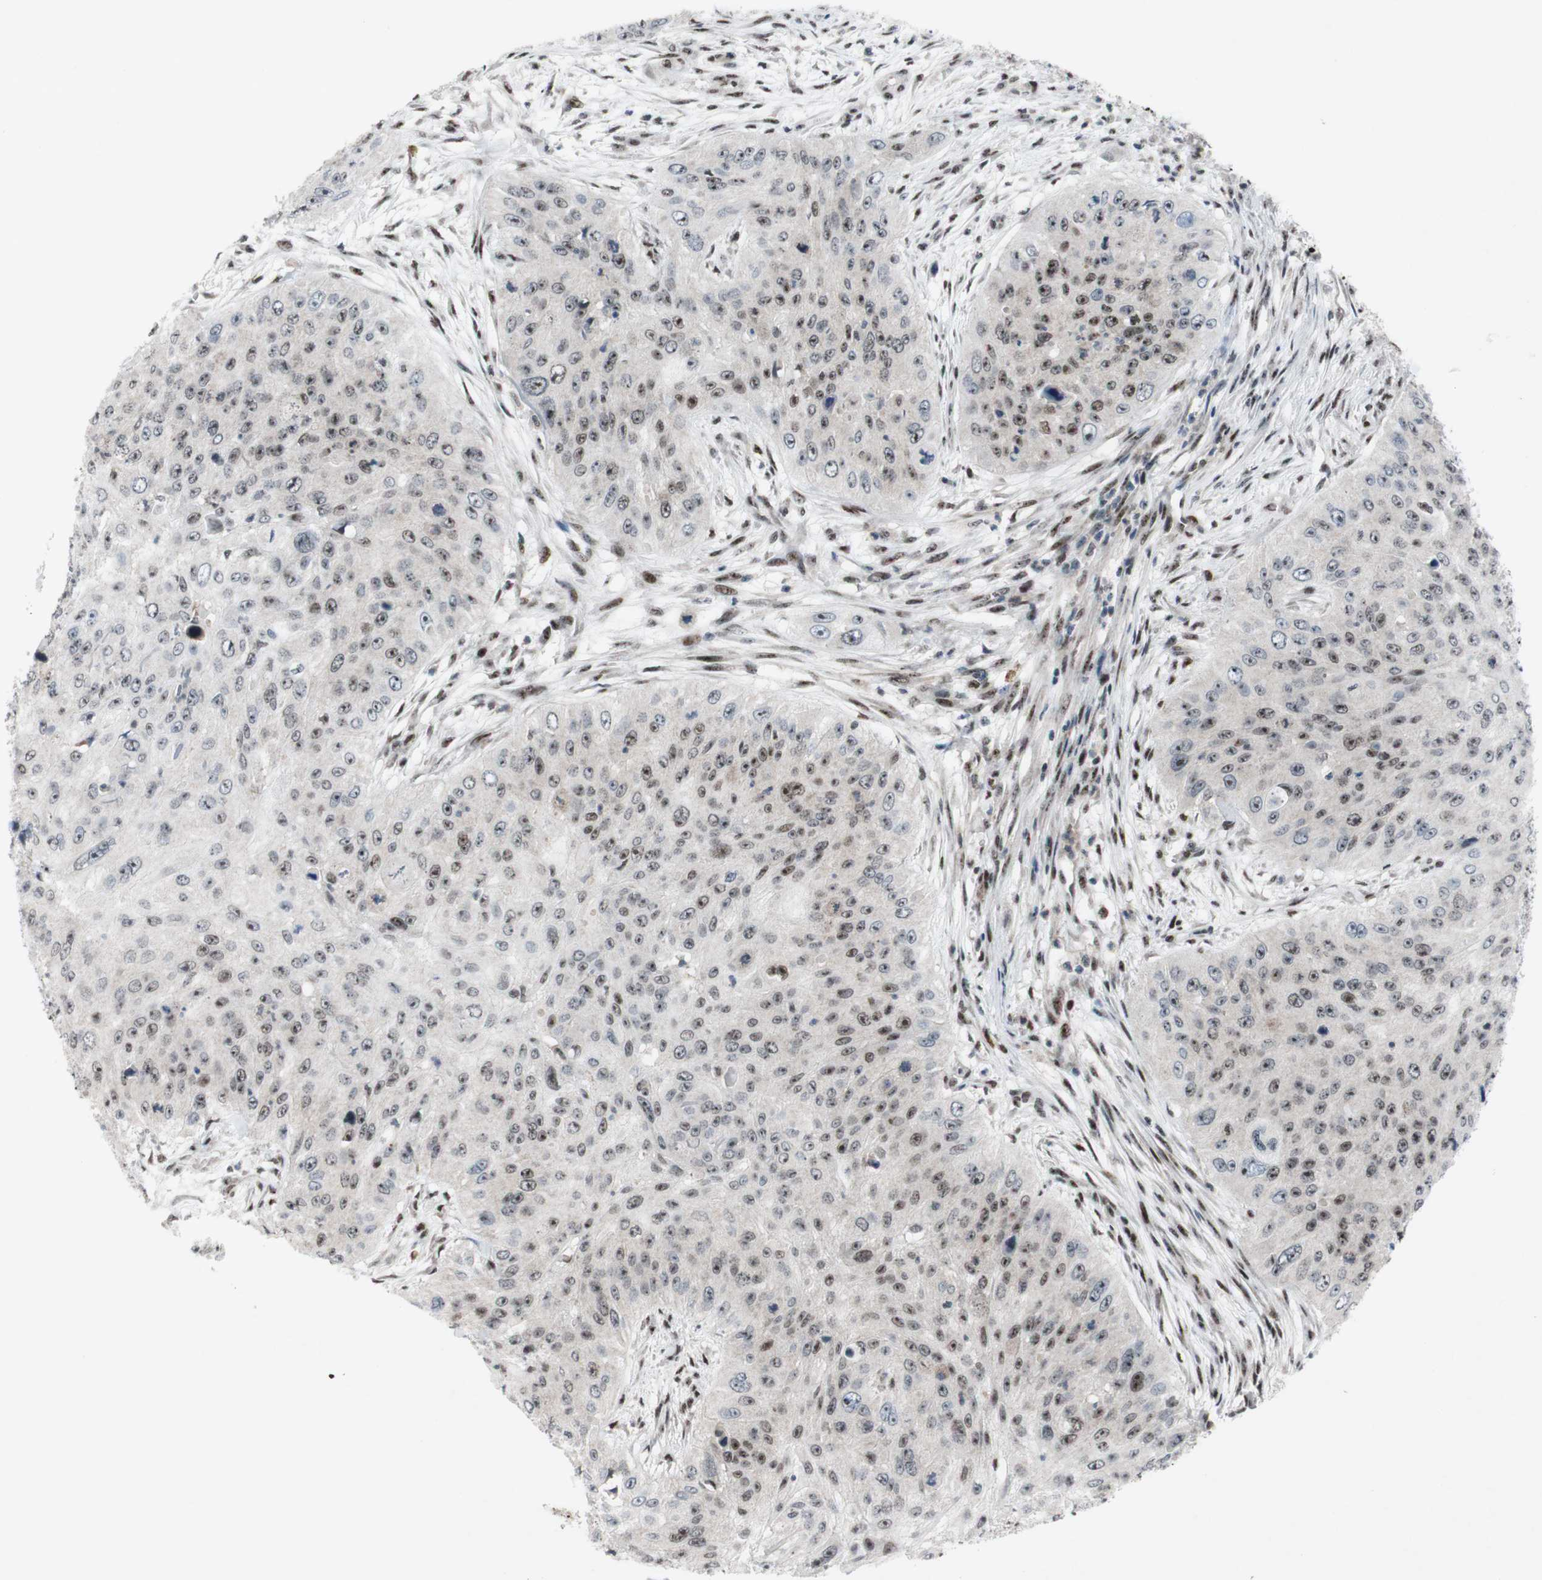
{"staining": {"intensity": "moderate", "quantity": "25%-75%", "location": "nuclear"}, "tissue": "skin cancer", "cell_type": "Tumor cells", "image_type": "cancer", "snomed": [{"axis": "morphology", "description": "Squamous cell carcinoma, NOS"}, {"axis": "topography", "description": "Skin"}], "caption": "Immunohistochemistry (IHC) of human skin cancer exhibits medium levels of moderate nuclear expression in about 25%-75% of tumor cells.", "gene": "POLR1A", "patient": {"sex": "female", "age": 80}}